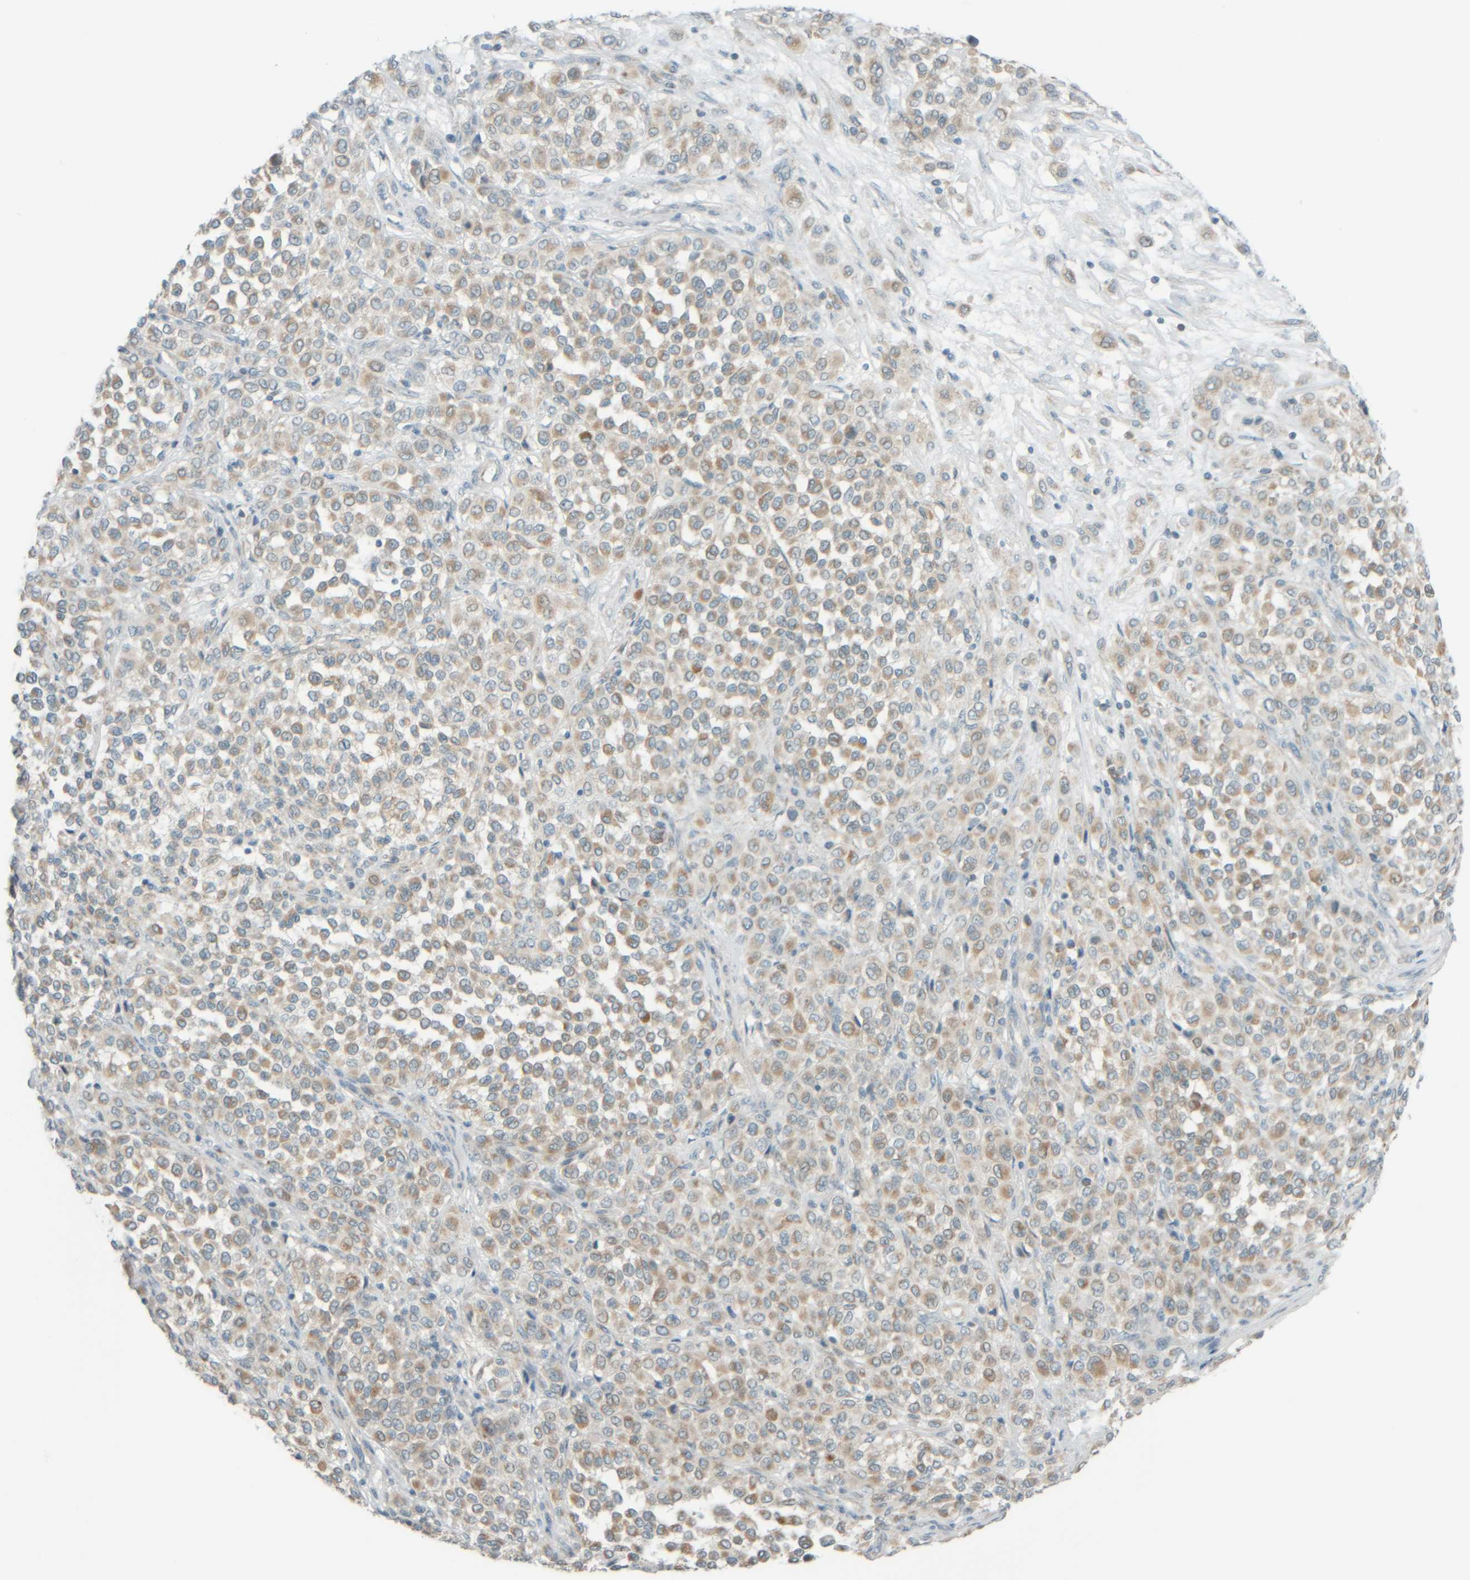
{"staining": {"intensity": "weak", "quantity": ">75%", "location": "cytoplasmic/membranous"}, "tissue": "melanoma", "cell_type": "Tumor cells", "image_type": "cancer", "snomed": [{"axis": "morphology", "description": "Malignant melanoma, Metastatic site"}, {"axis": "topography", "description": "Pancreas"}], "caption": "Approximately >75% of tumor cells in human melanoma display weak cytoplasmic/membranous protein expression as visualized by brown immunohistochemical staining.", "gene": "PTGES3L-AARSD1", "patient": {"sex": "female", "age": 30}}